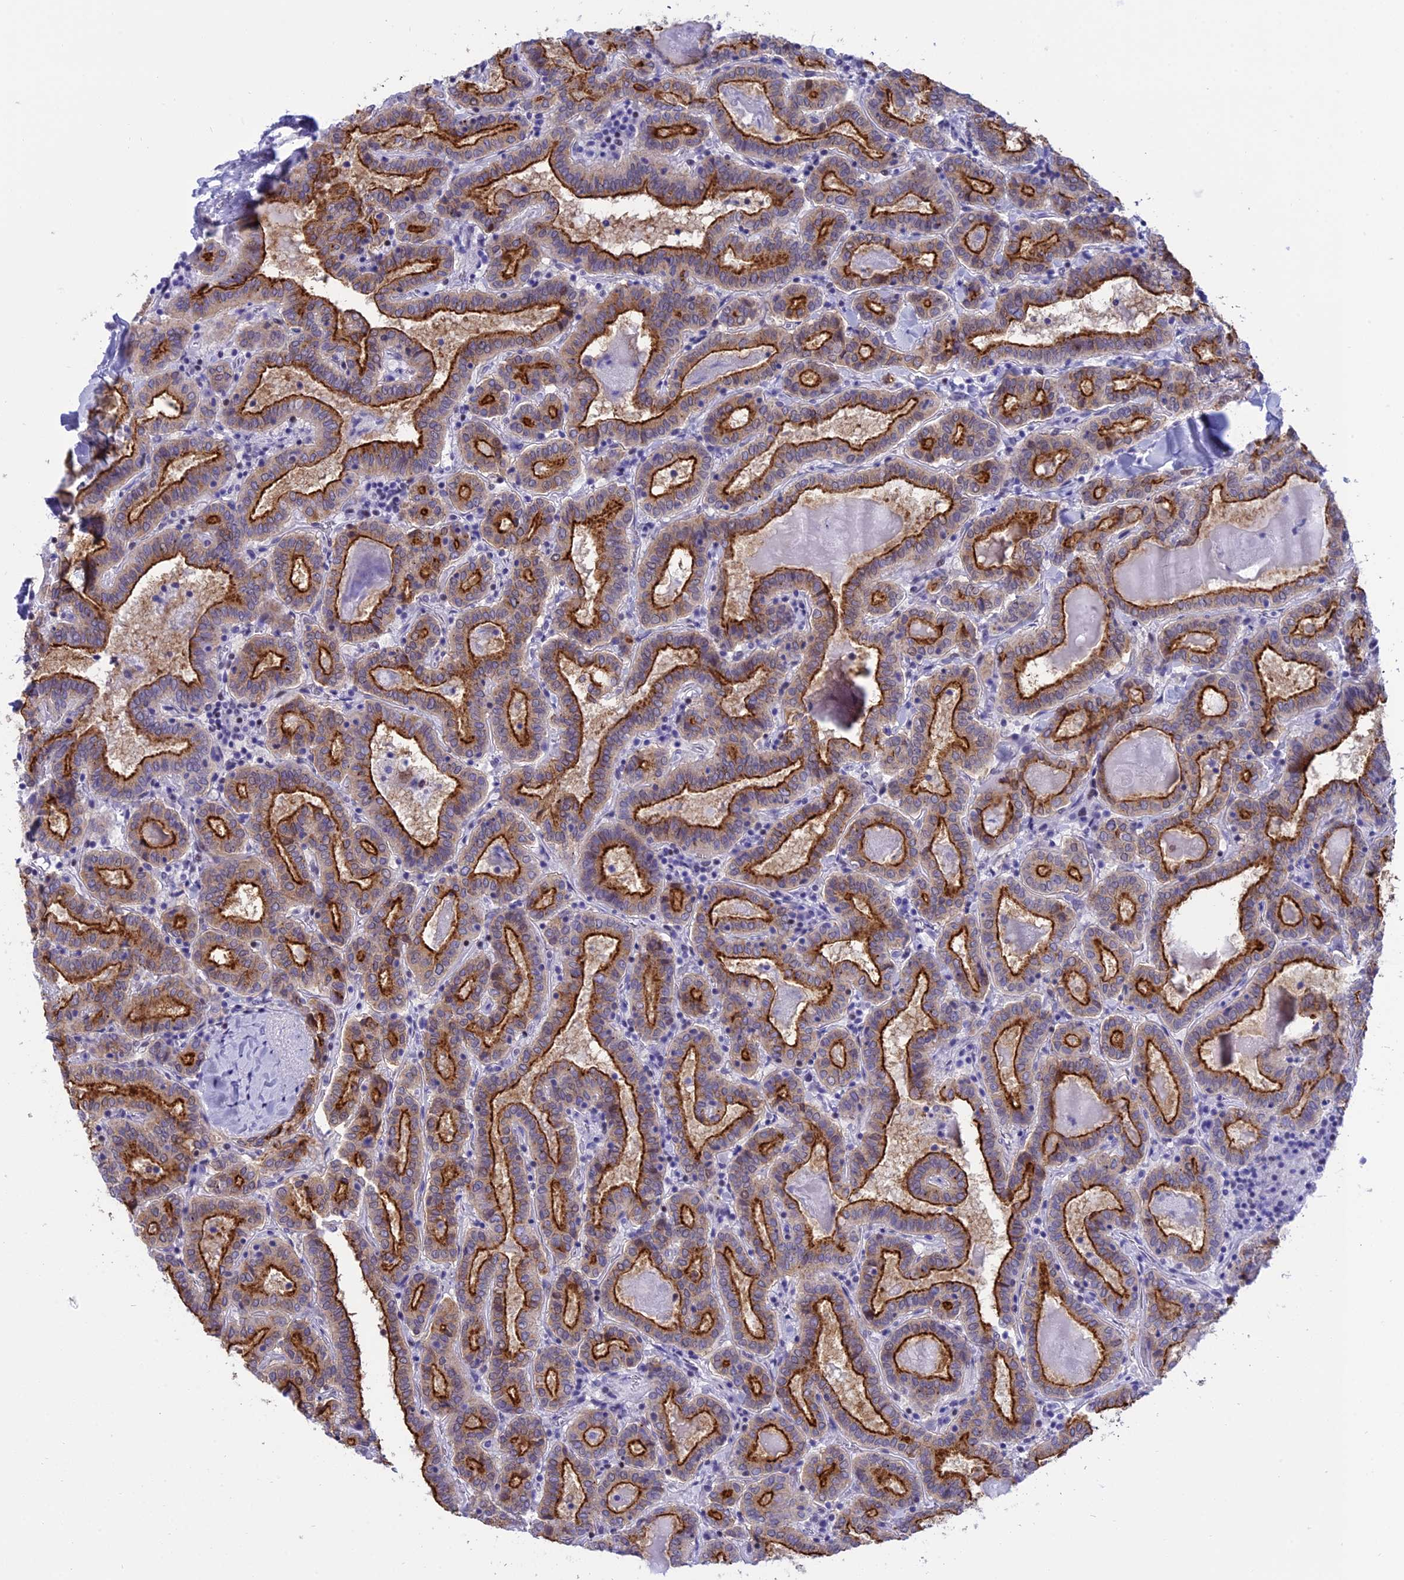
{"staining": {"intensity": "strong", "quantity": ">75%", "location": "cytoplasmic/membranous"}, "tissue": "thyroid cancer", "cell_type": "Tumor cells", "image_type": "cancer", "snomed": [{"axis": "morphology", "description": "Papillary adenocarcinoma, NOS"}, {"axis": "topography", "description": "Thyroid gland"}], "caption": "A histopathology image of thyroid papillary adenocarcinoma stained for a protein shows strong cytoplasmic/membranous brown staining in tumor cells.", "gene": "SPIRE2", "patient": {"sex": "female", "age": 72}}